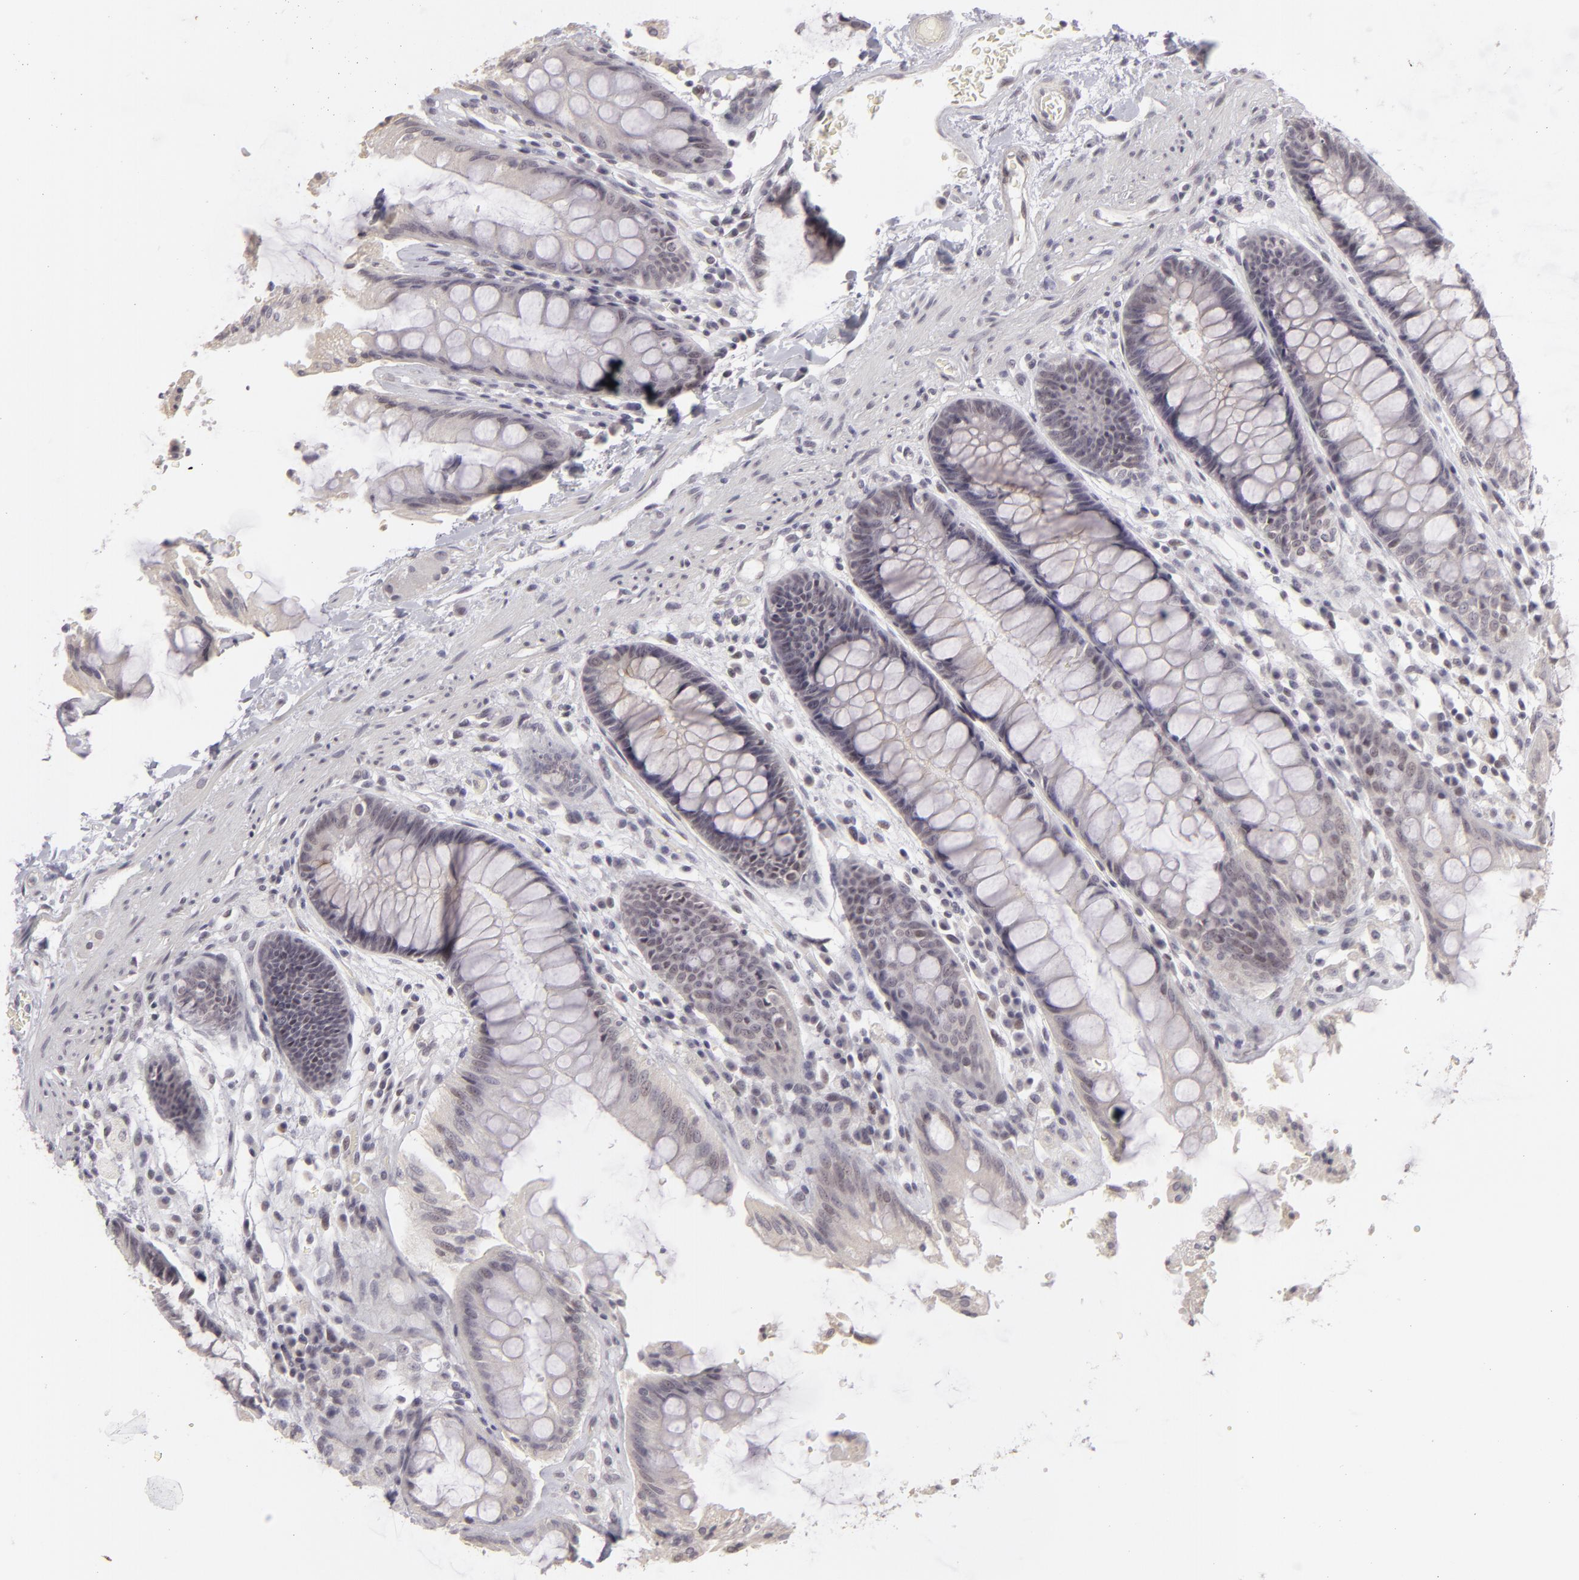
{"staining": {"intensity": "weak", "quantity": "<25%", "location": "cytoplasmic/membranous"}, "tissue": "rectum", "cell_type": "Glandular cells", "image_type": "normal", "snomed": [{"axis": "morphology", "description": "Normal tissue, NOS"}, {"axis": "topography", "description": "Rectum"}], "caption": "Immunohistochemical staining of normal rectum demonstrates no significant staining in glandular cells. (DAB (3,3'-diaminobenzidine) immunohistochemistry (IHC), high magnification).", "gene": "SIX1", "patient": {"sex": "female", "age": 46}}